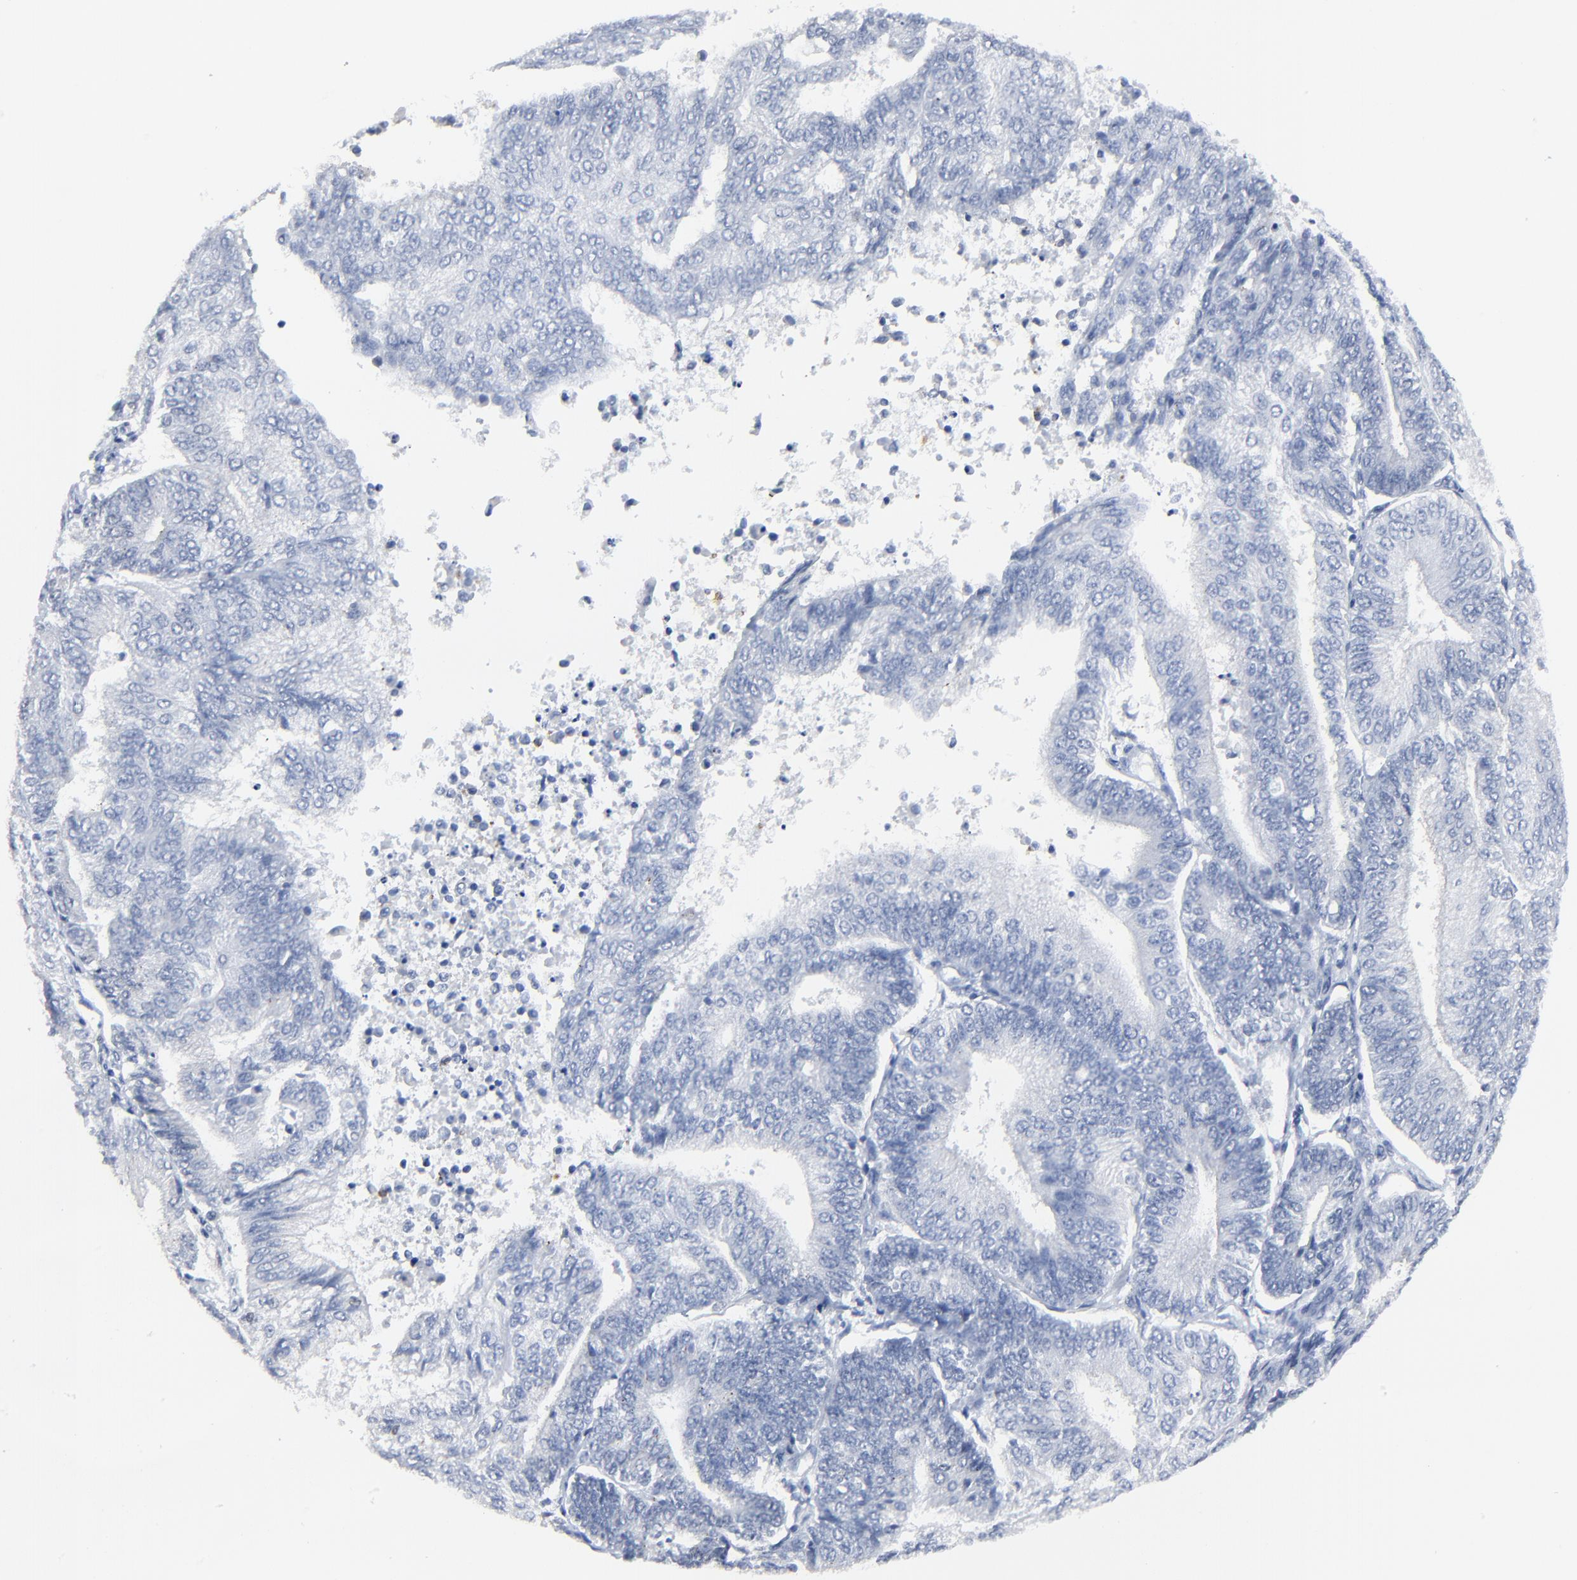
{"staining": {"intensity": "negative", "quantity": "none", "location": "none"}, "tissue": "endometrial cancer", "cell_type": "Tumor cells", "image_type": "cancer", "snomed": [{"axis": "morphology", "description": "Adenocarcinoma, NOS"}, {"axis": "topography", "description": "Endometrium"}], "caption": "Endometrial cancer stained for a protein using immunohistochemistry displays no staining tumor cells.", "gene": "BIRC3", "patient": {"sex": "female", "age": 55}}